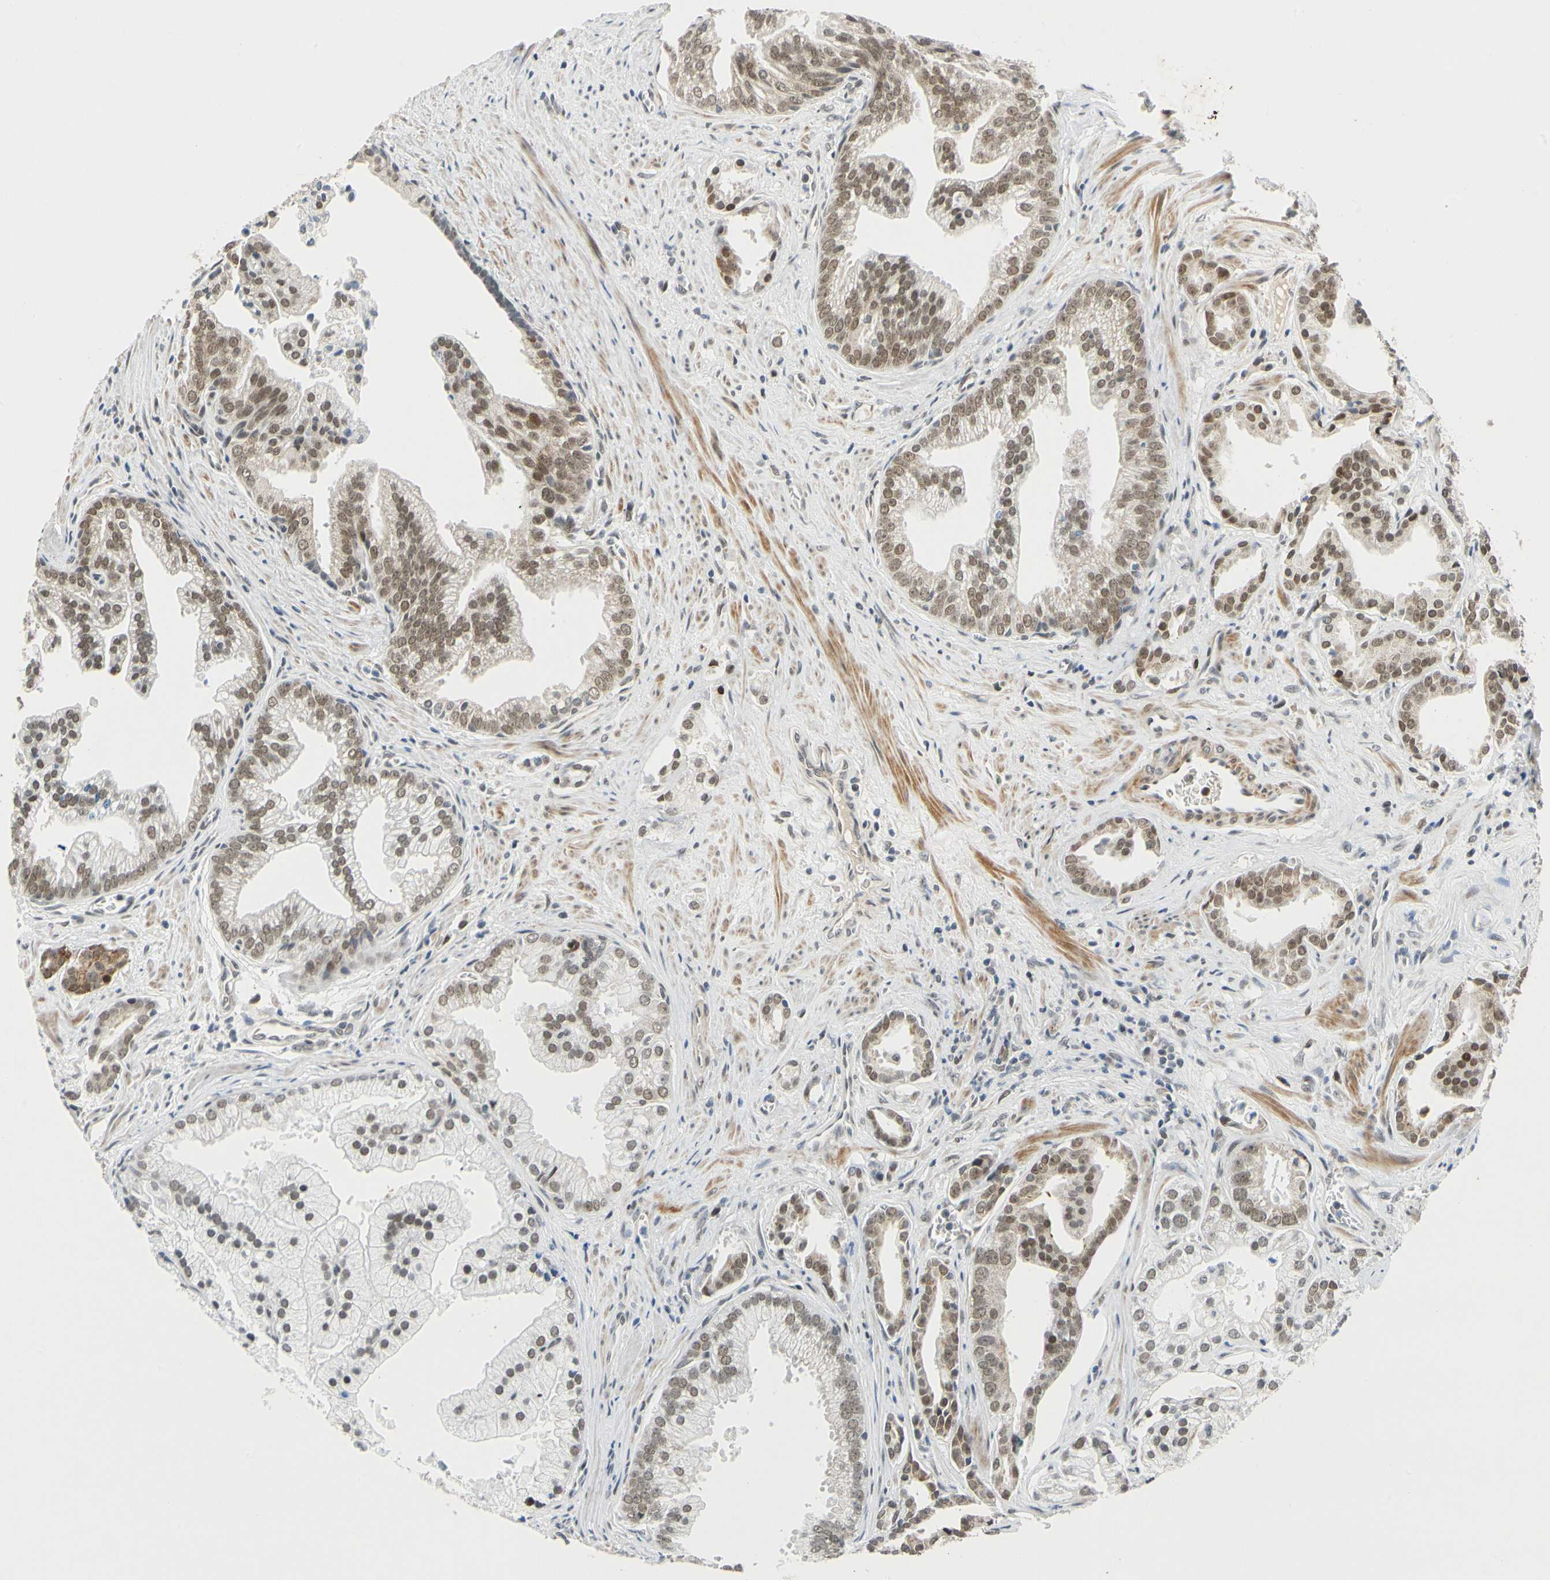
{"staining": {"intensity": "moderate", "quantity": ">75%", "location": "nuclear"}, "tissue": "prostate cancer", "cell_type": "Tumor cells", "image_type": "cancer", "snomed": [{"axis": "morphology", "description": "Adenocarcinoma, High grade"}, {"axis": "topography", "description": "Prostate"}], "caption": "DAB immunohistochemical staining of human prostate adenocarcinoma (high-grade) exhibits moderate nuclear protein staining in about >75% of tumor cells.", "gene": "POGZ", "patient": {"sex": "male", "age": 67}}